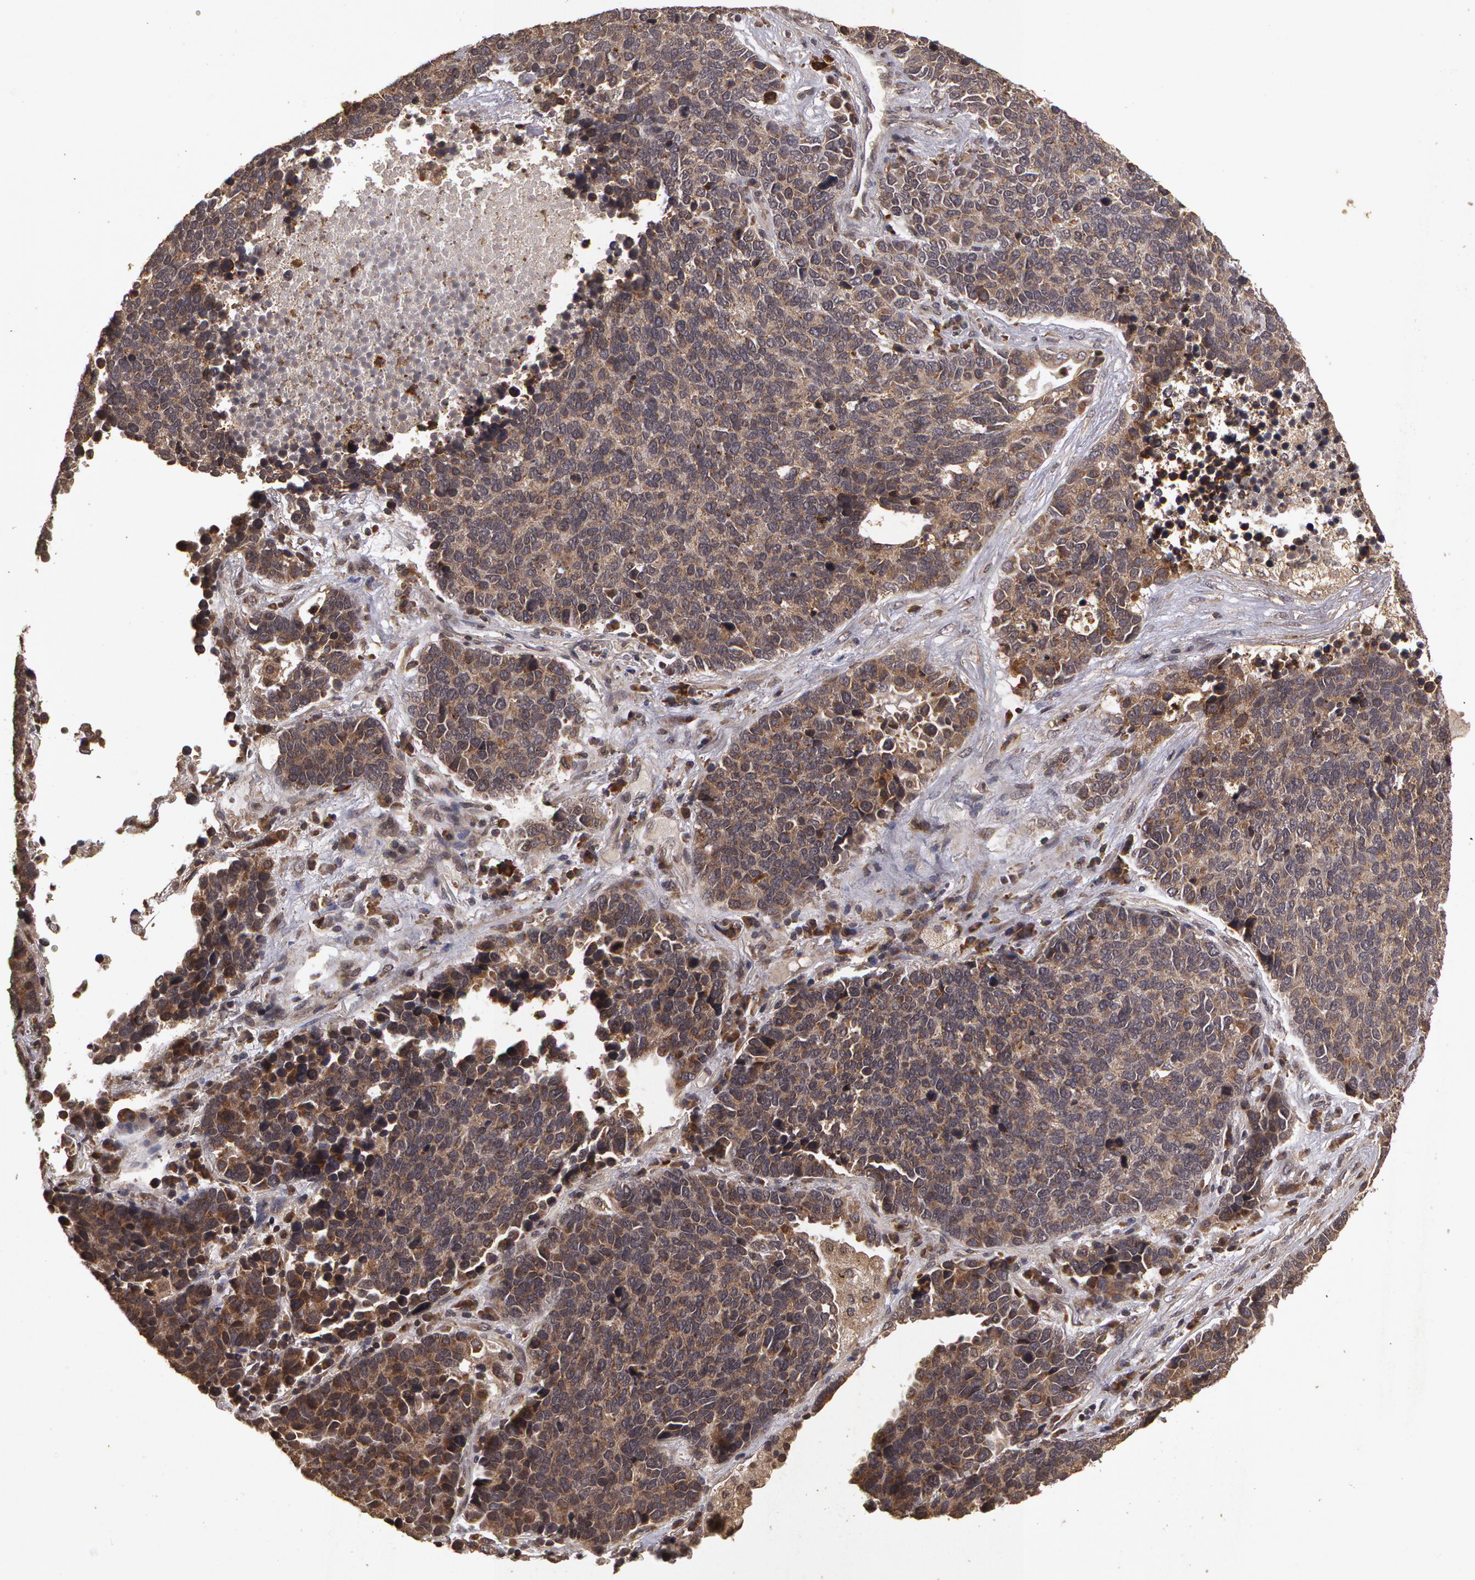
{"staining": {"intensity": "weak", "quantity": "25%-75%", "location": "cytoplasmic/membranous"}, "tissue": "lung cancer", "cell_type": "Tumor cells", "image_type": "cancer", "snomed": [{"axis": "morphology", "description": "Neoplasm, malignant, NOS"}, {"axis": "topography", "description": "Lung"}], "caption": "Brown immunohistochemical staining in neoplasm (malignant) (lung) shows weak cytoplasmic/membranous expression in about 25%-75% of tumor cells.", "gene": "CALR", "patient": {"sex": "female", "age": 75}}